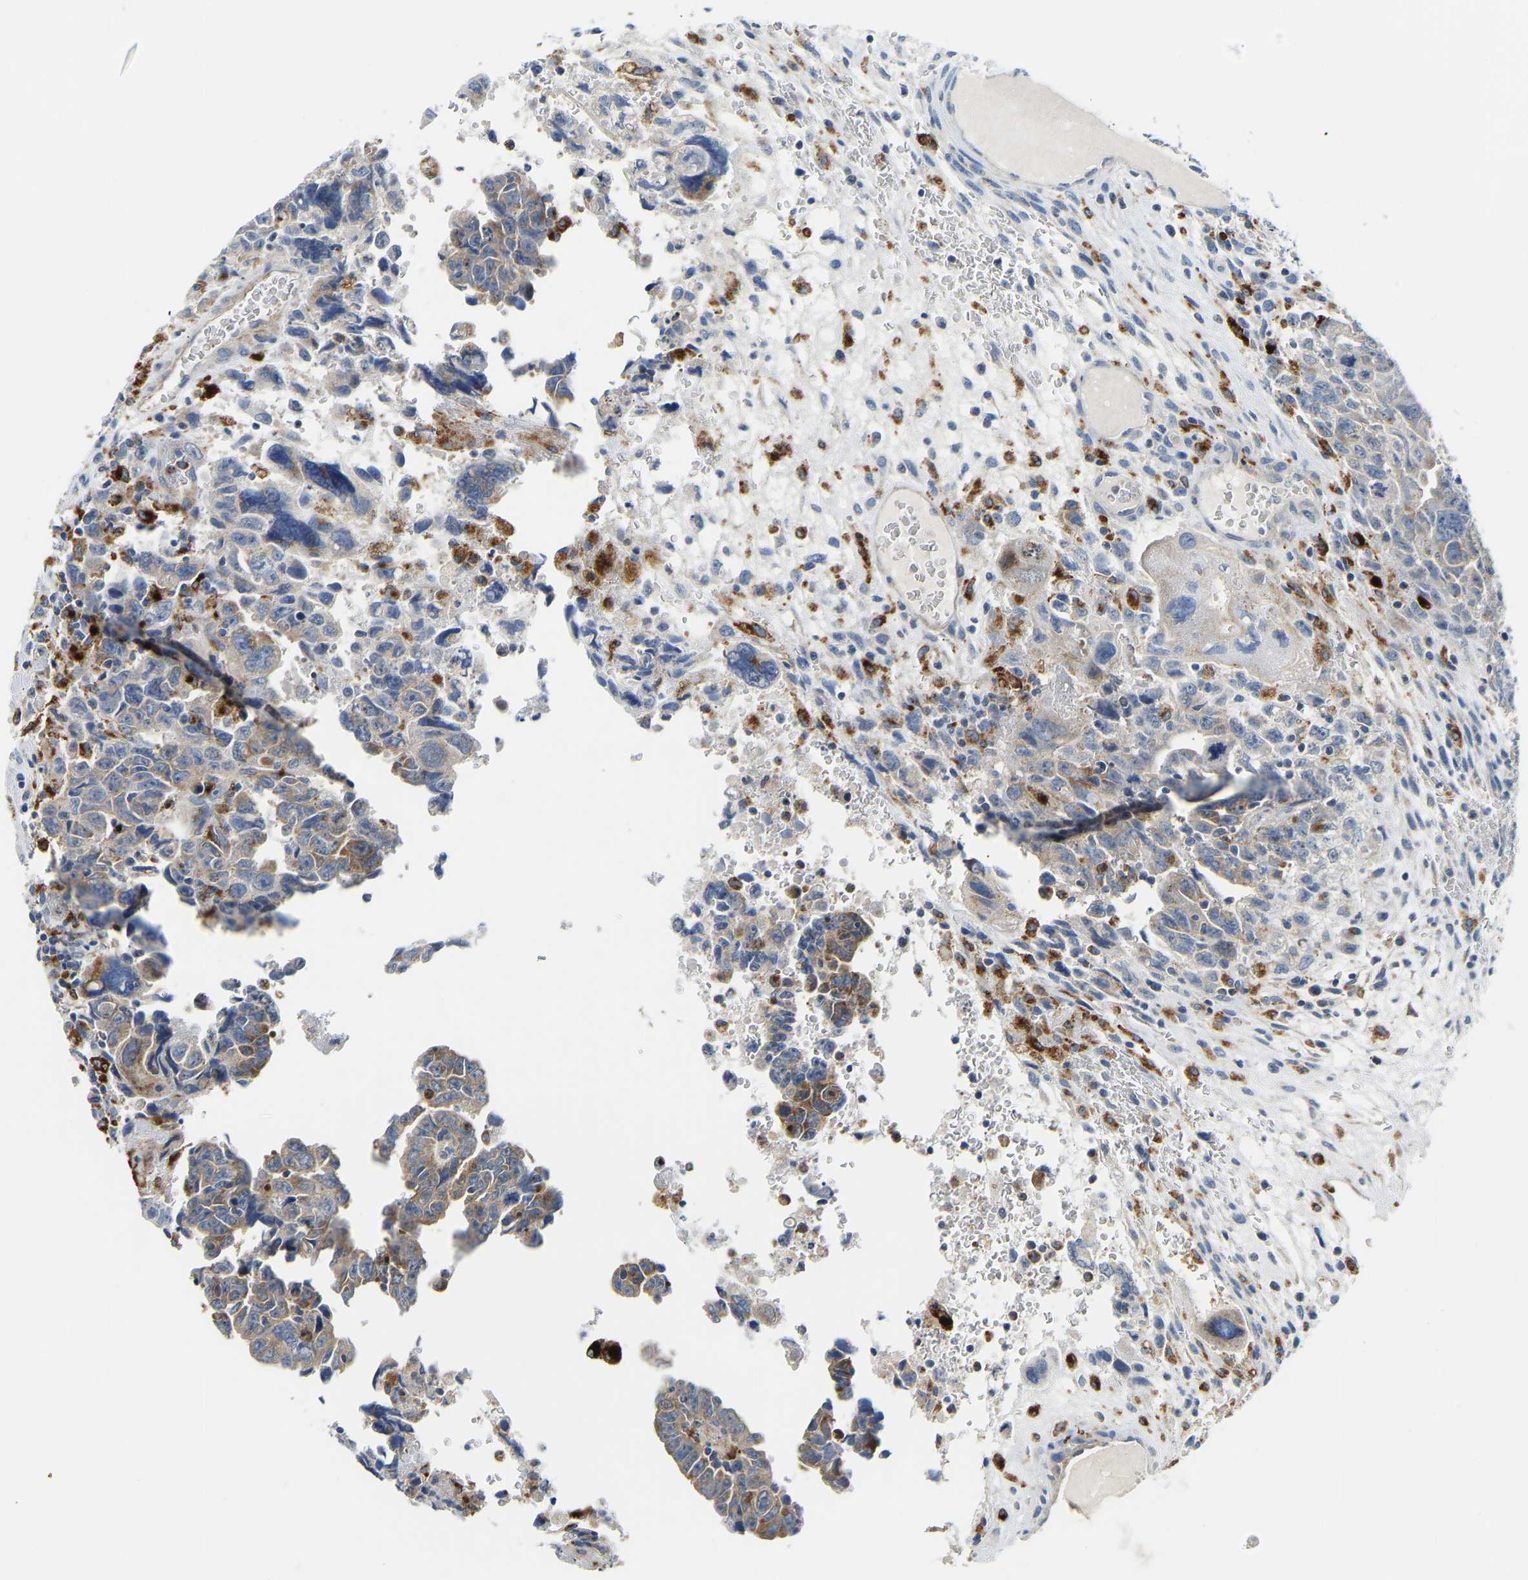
{"staining": {"intensity": "moderate", "quantity": "<25%", "location": "cytoplasmic/membranous"}, "tissue": "testis cancer", "cell_type": "Tumor cells", "image_type": "cancer", "snomed": [{"axis": "morphology", "description": "Carcinoma, Embryonal, NOS"}, {"axis": "topography", "description": "Testis"}], "caption": "Testis cancer tissue displays moderate cytoplasmic/membranous expression in approximately <25% of tumor cells", "gene": "ATP6V1E1", "patient": {"sex": "male", "age": 28}}